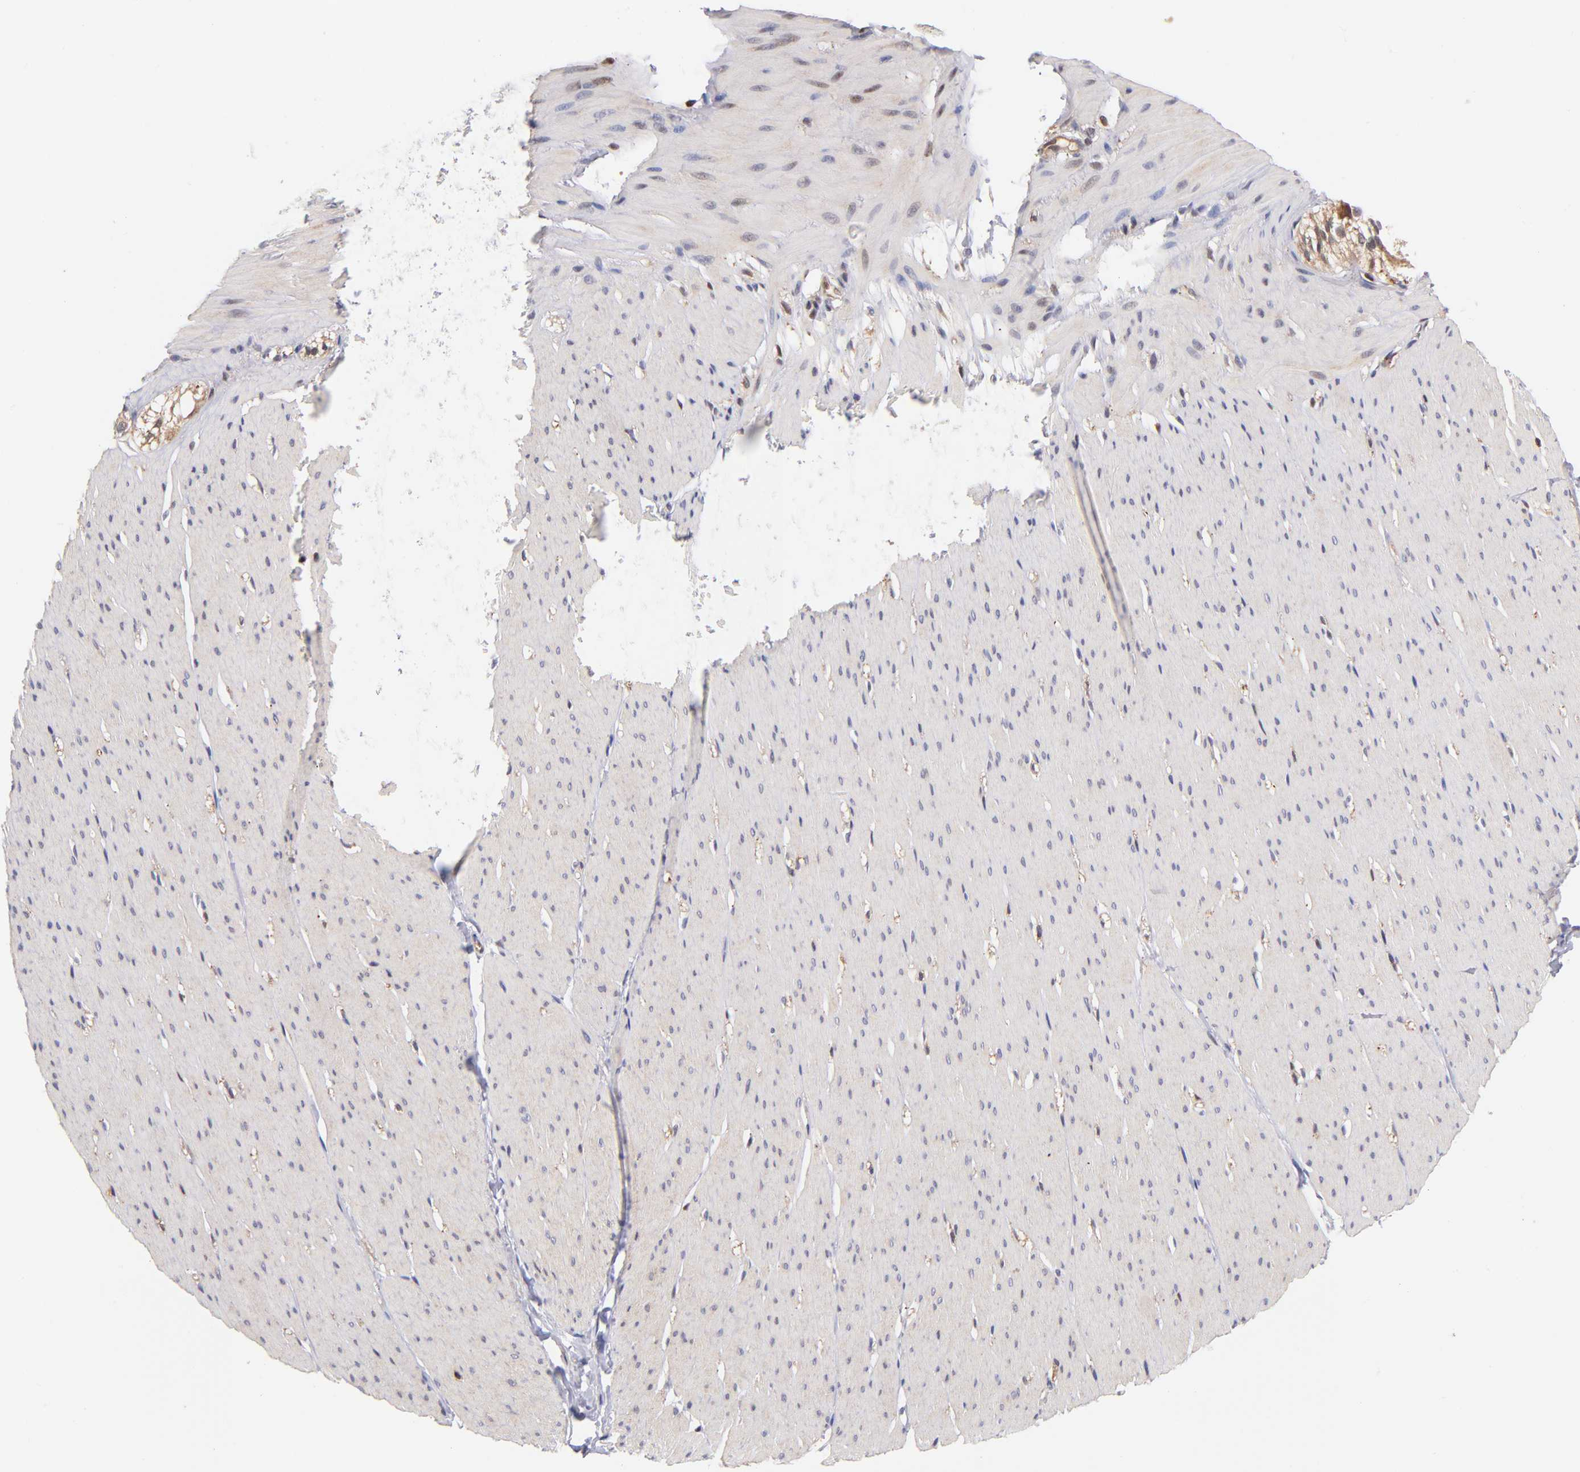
{"staining": {"intensity": "negative", "quantity": "none", "location": "none"}, "tissue": "smooth muscle", "cell_type": "Smooth muscle cells", "image_type": "normal", "snomed": [{"axis": "morphology", "description": "Normal tissue, NOS"}, {"axis": "topography", "description": "Smooth muscle"}, {"axis": "topography", "description": "Colon"}], "caption": "High power microscopy photomicrograph of an immunohistochemistry (IHC) histopathology image of unremarkable smooth muscle, revealing no significant positivity in smooth muscle cells. Nuclei are stained in blue.", "gene": "YWHAB", "patient": {"sex": "male", "age": 67}}